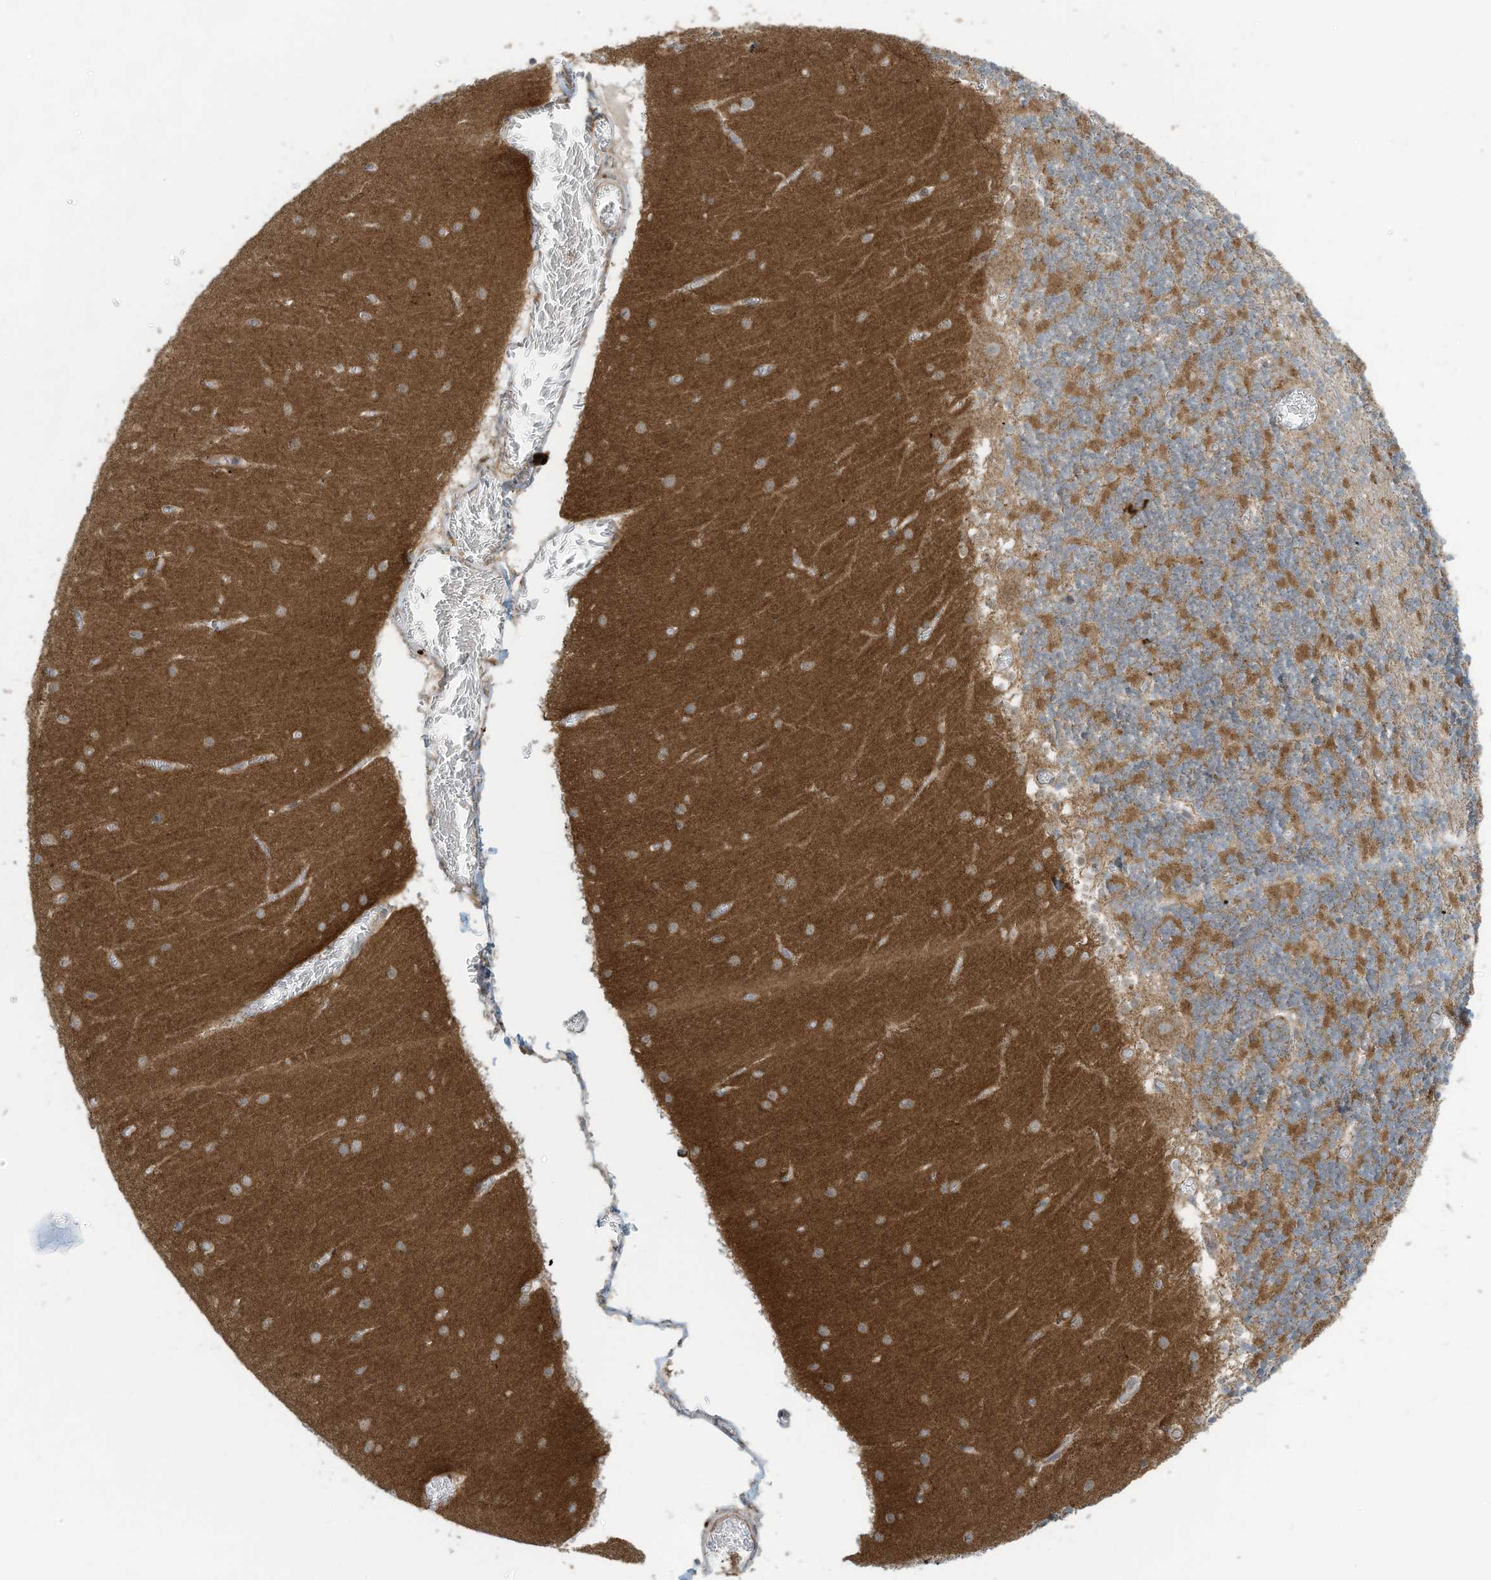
{"staining": {"intensity": "weak", "quantity": "<25%", "location": "cytoplasmic/membranous"}, "tissue": "cerebellum", "cell_type": "Cells in granular layer", "image_type": "normal", "snomed": [{"axis": "morphology", "description": "Normal tissue, NOS"}, {"axis": "topography", "description": "Cerebellum"}], "caption": "Human cerebellum stained for a protein using IHC exhibits no positivity in cells in granular layer.", "gene": "METTL6", "patient": {"sex": "female", "age": 28}}